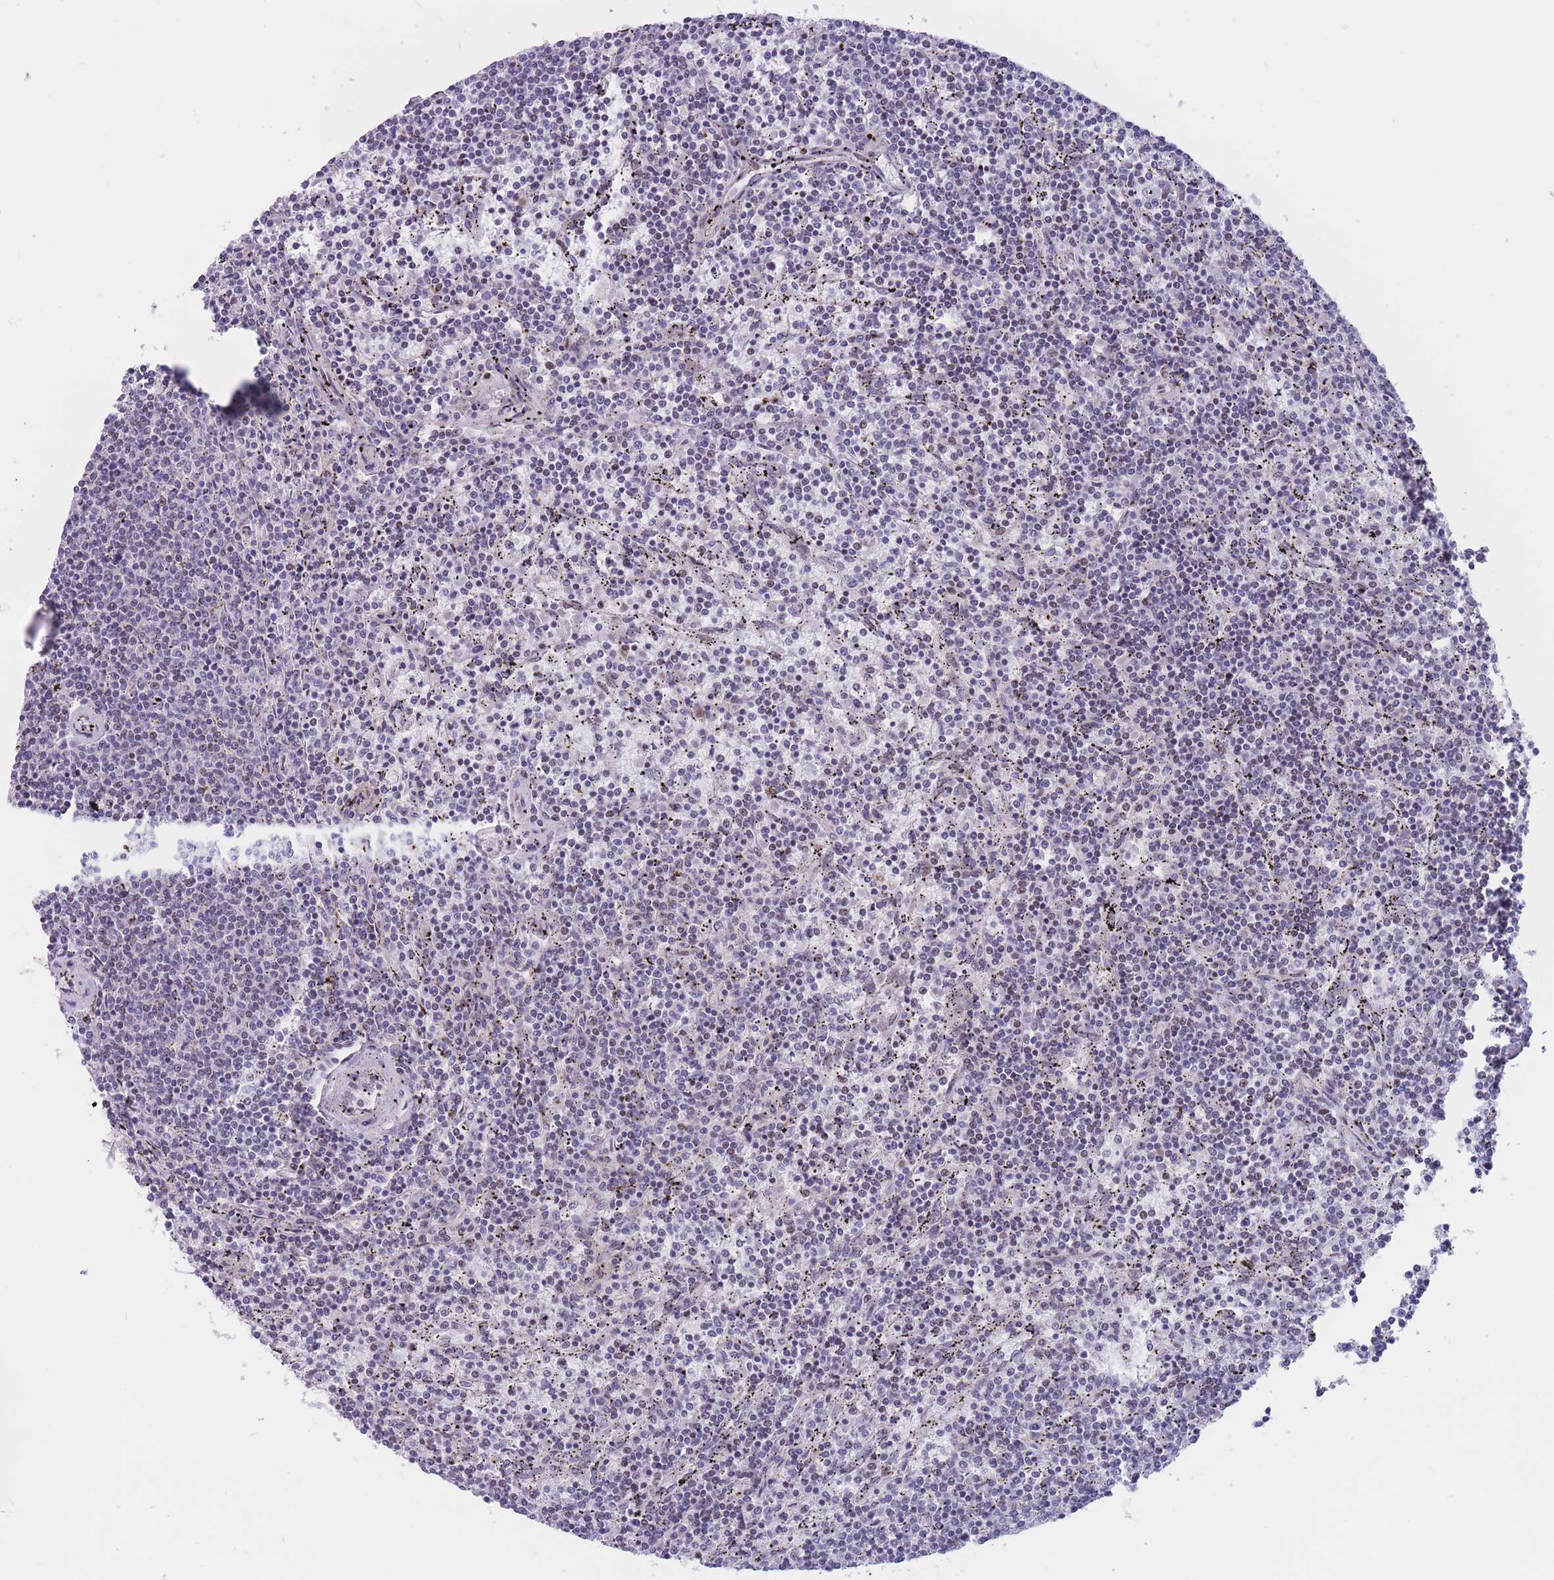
{"staining": {"intensity": "negative", "quantity": "none", "location": "none"}, "tissue": "lymphoma", "cell_type": "Tumor cells", "image_type": "cancer", "snomed": [{"axis": "morphology", "description": "Malignant lymphoma, non-Hodgkin's type, Low grade"}, {"axis": "topography", "description": "Spleen"}], "caption": "Immunohistochemistry histopathology image of low-grade malignant lymphoma, non-Hodgkin's type stained for a protein (brown), which exhibits no staining in tumor cells.", "gene": "BCL9L", "patient": {"sex": "female", "age": 50}}